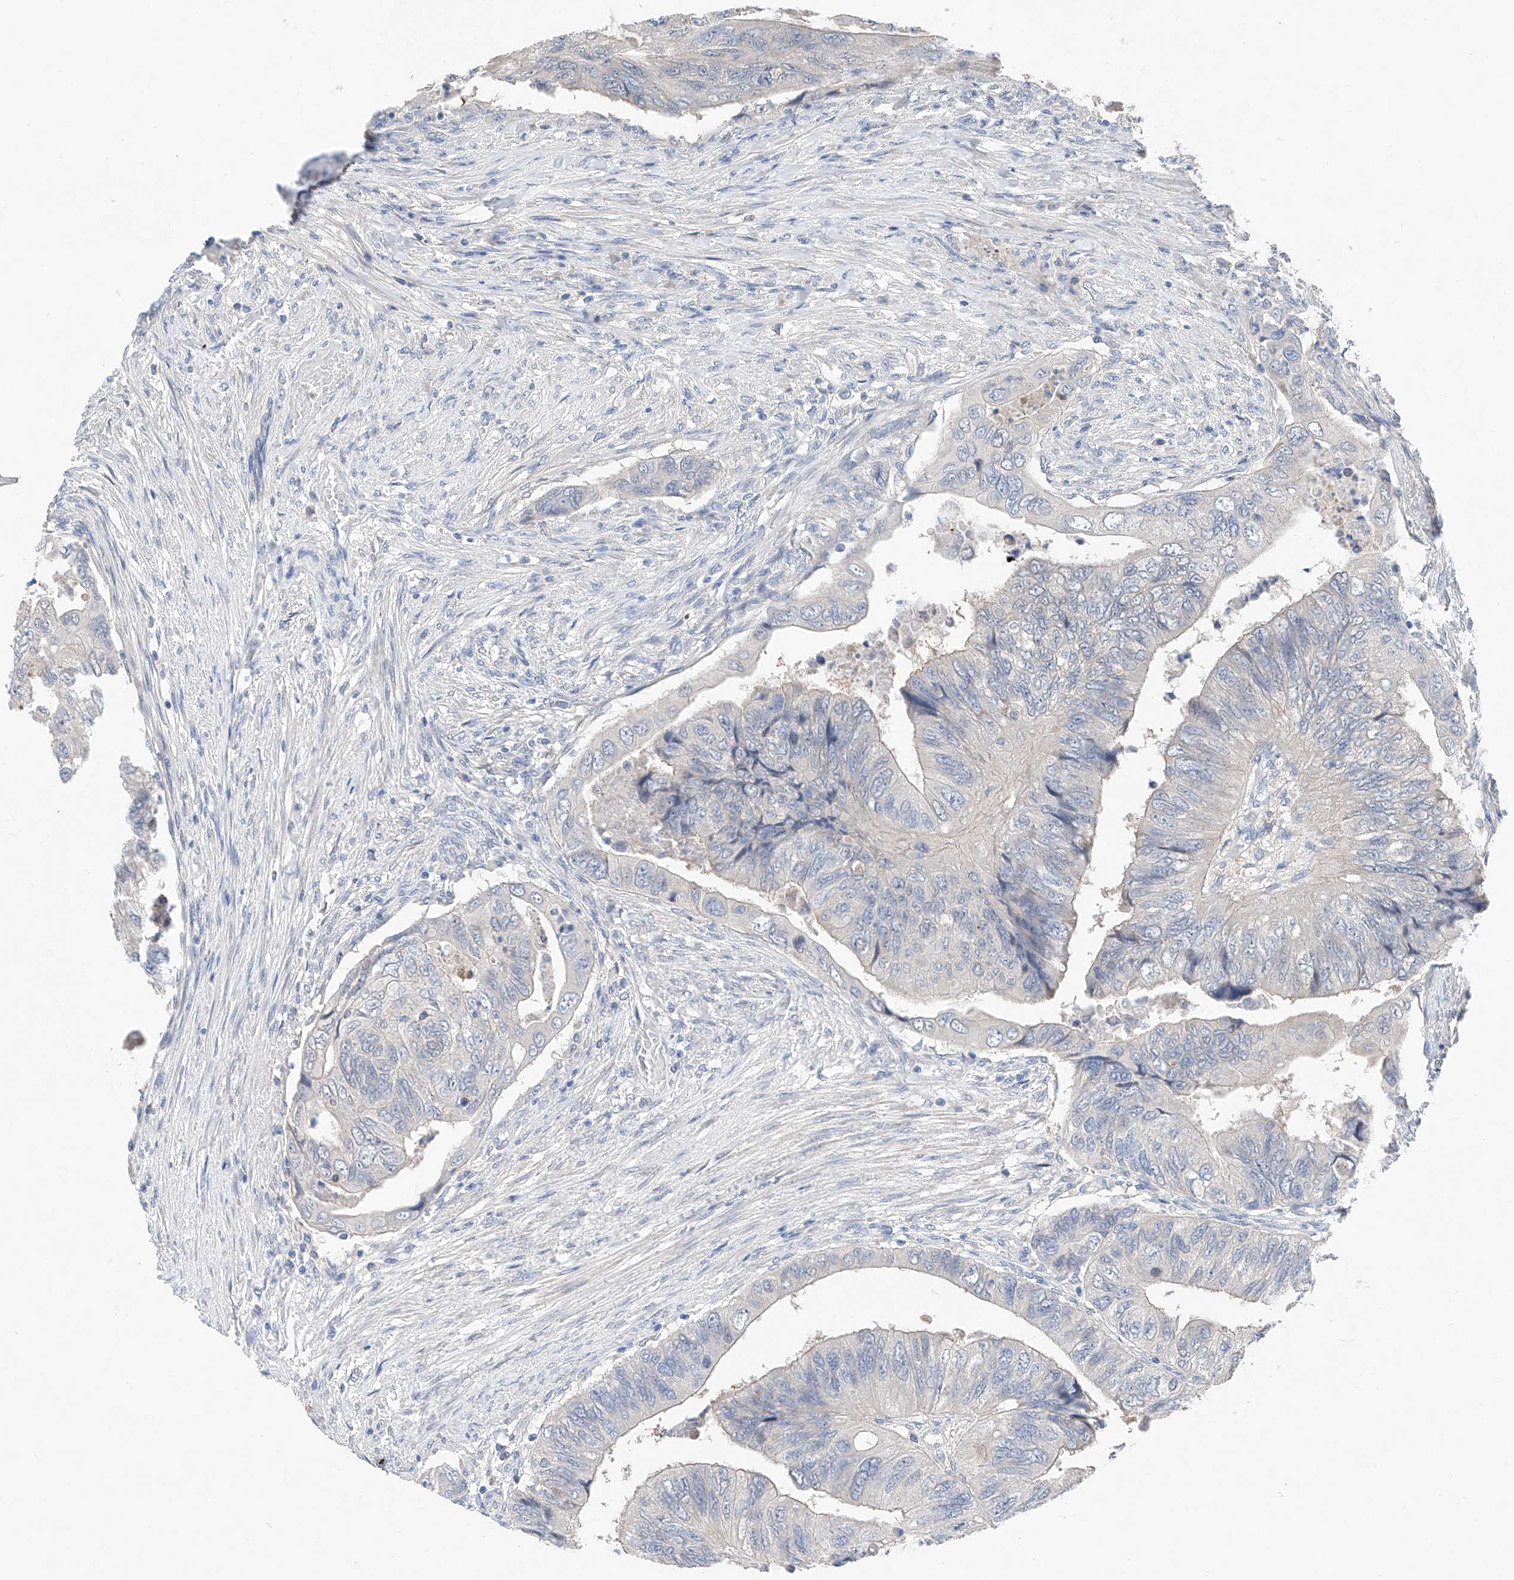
{"staining": {"intensity": "negative", "quantity": "none", "location": "none"}, "tissue": "colorectal cancer", "cell_type": "Tumor cells", "image_type": "cancer", "snomed": [{"axis": "morphology", "description": "Adenocarcinoma, NOS"}, {"axis": "topography", "description": "Rectum"}], "caption": "A high-resolution histopathology image shows immunohistochemistry staining of colorectal cancer, which displays no significant staining in tumor cells.", "gene": "FUCA2", "patient": {"sex": "male", "age": 63}}